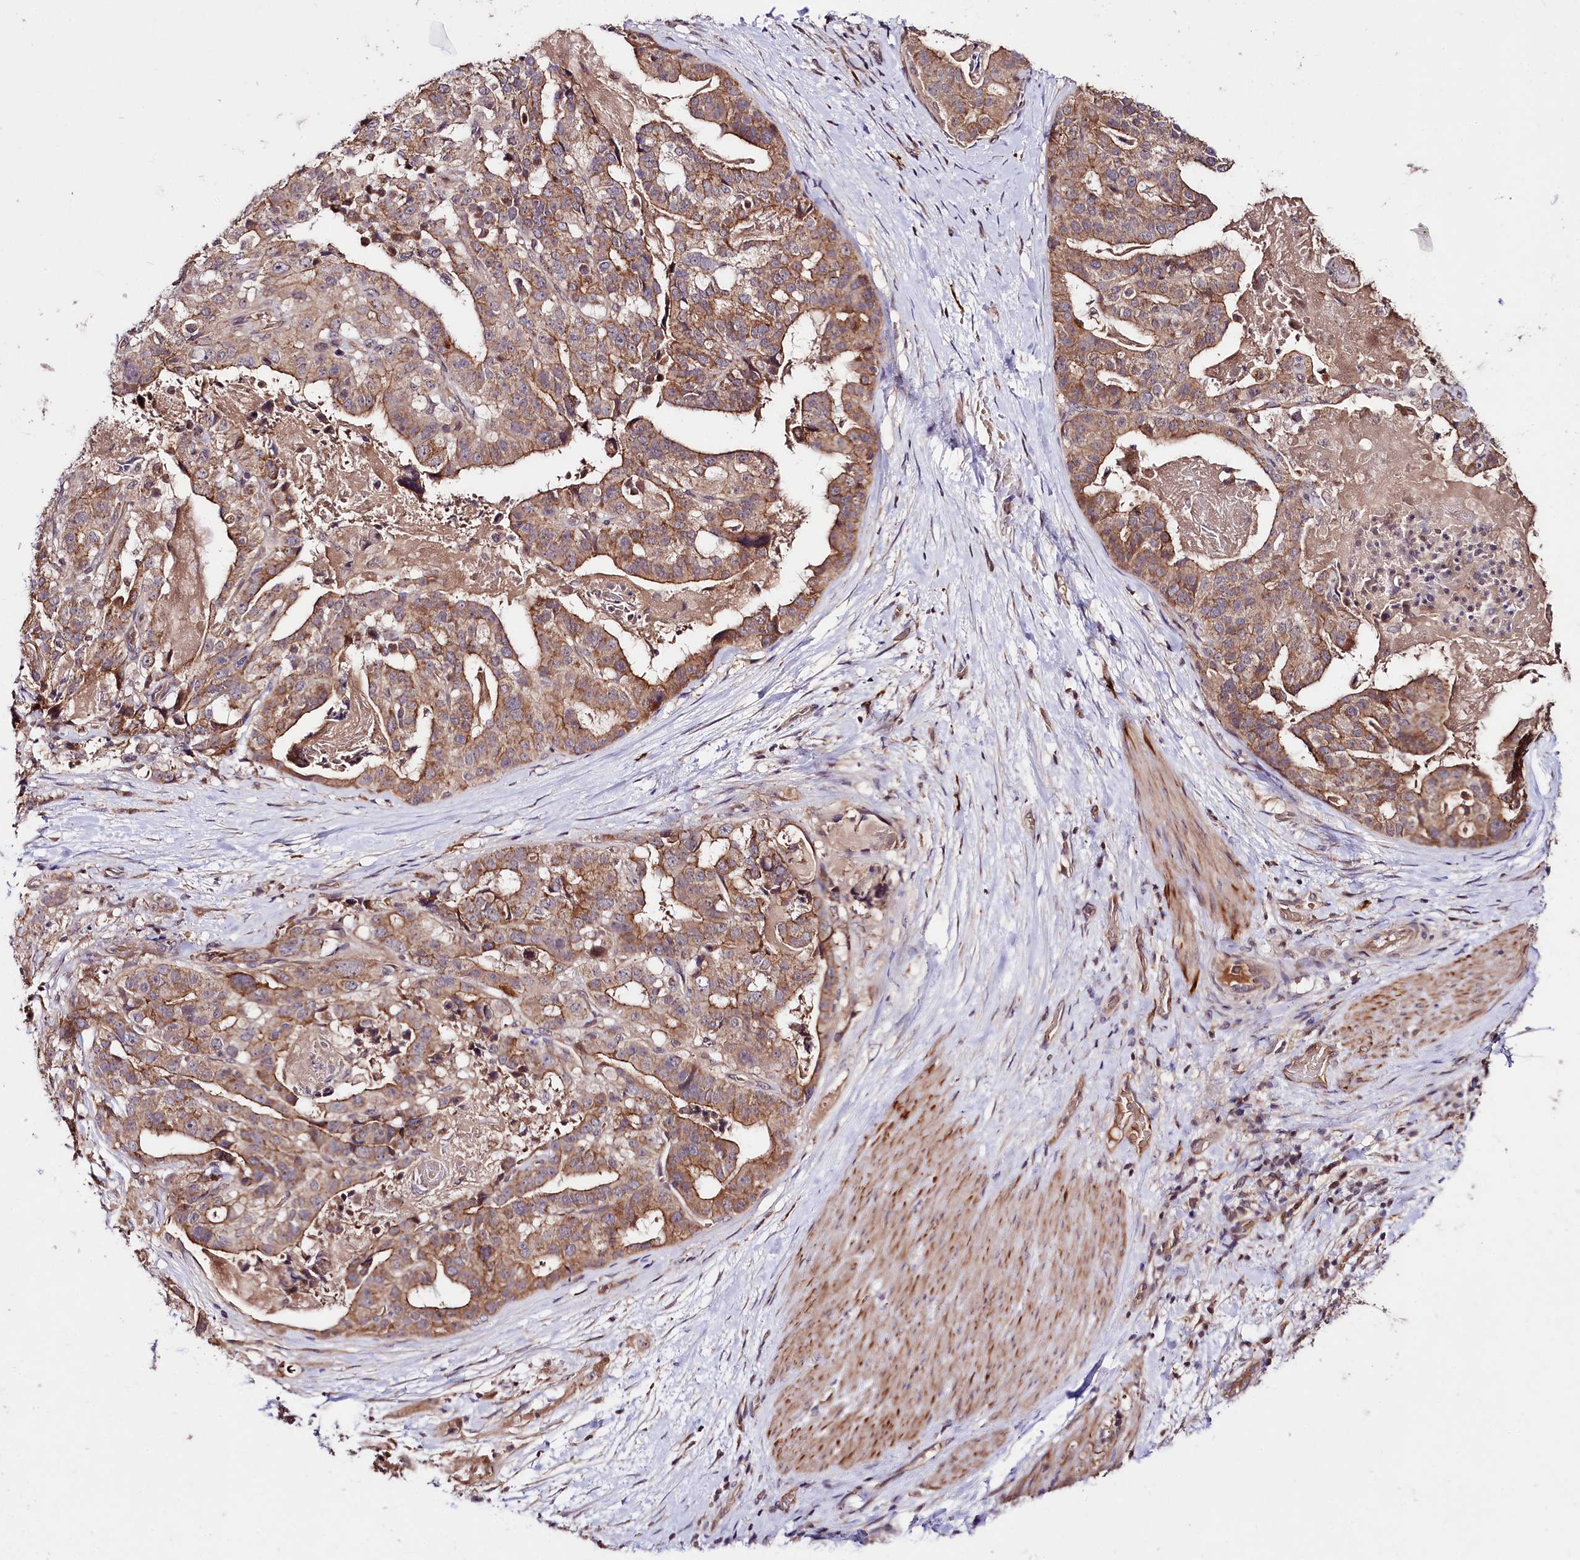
{"staining": {"intensity": "moderate", "quantity": ">75%", "location": "cytoplasmic/membranous"}, "tissue": "stomach cancer", "cell_type": "Tumor cells", "image_type": "cancer", "snomed": [{"axis": "morphology", "description": "Adenocarcinoma, NOS"}, {"axis": "topography", "description": "Stomach"}], "caption": "DAB immunohistochemical staining of human stomach adenocarcinoma reveals moderate cytoplasmic/membranous protein staining in approximately >75% of tumor cells.", "gene": "TAFAZZIN", "patient": {"sex": "male", "age": 48}}